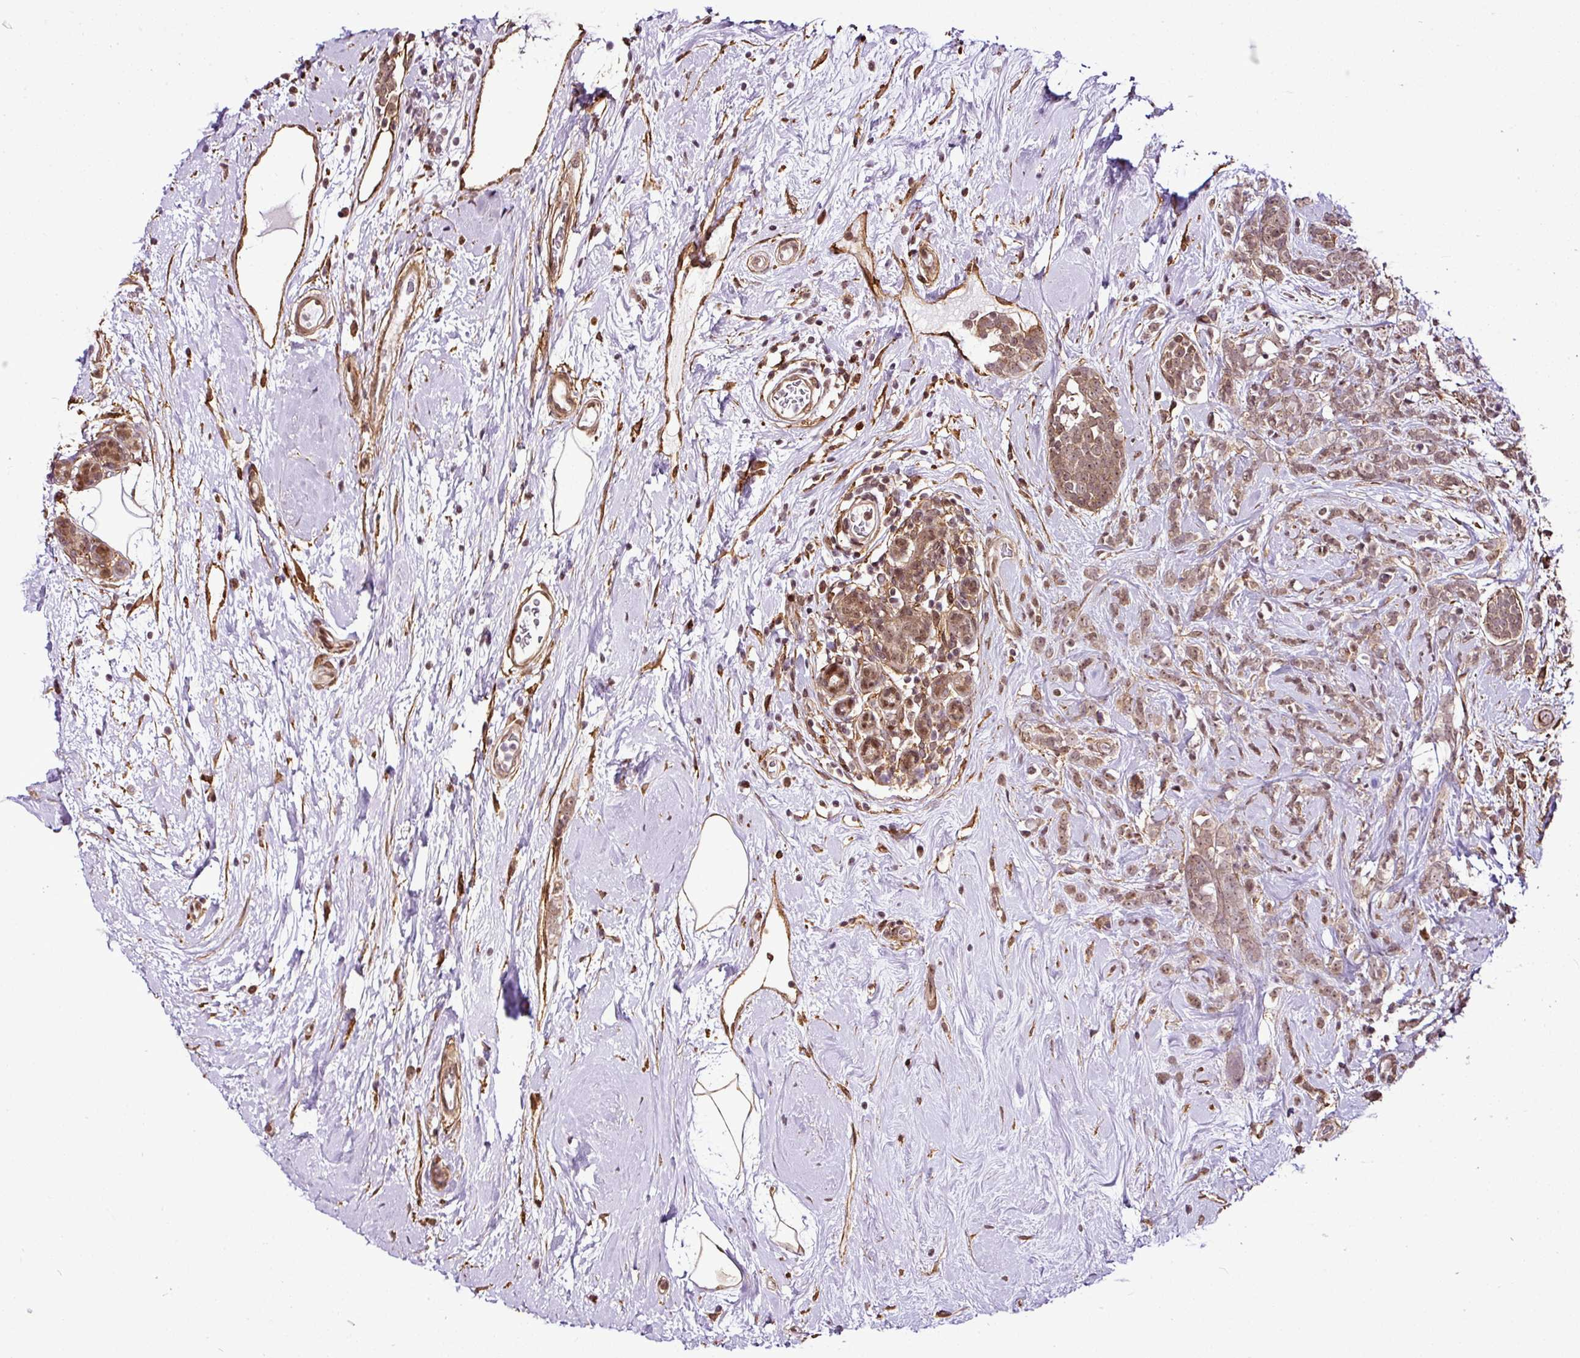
{"staining": {"intensity": "moderate", "quantity": ">75%", "location": "cytoplasmic/membranous,nuclear"}, "tissue": "breast cancer", "cell_type": "Tumor cells", "image_type": "cancer", "snomed": [{"axis": "morphology", "description": "Duct carcinoma"}, {"axis": "topography", "description": "Breast"}], "caption": "Brown immunohistochemical staining in breast invasive ductal carcinoma exhibits moderate cytoplasmic/membranous and nuclear positivity in approximately >75% of tumor cells.", "gene": "FAM153A", "patient": {"sex": "female", "age": 75}}